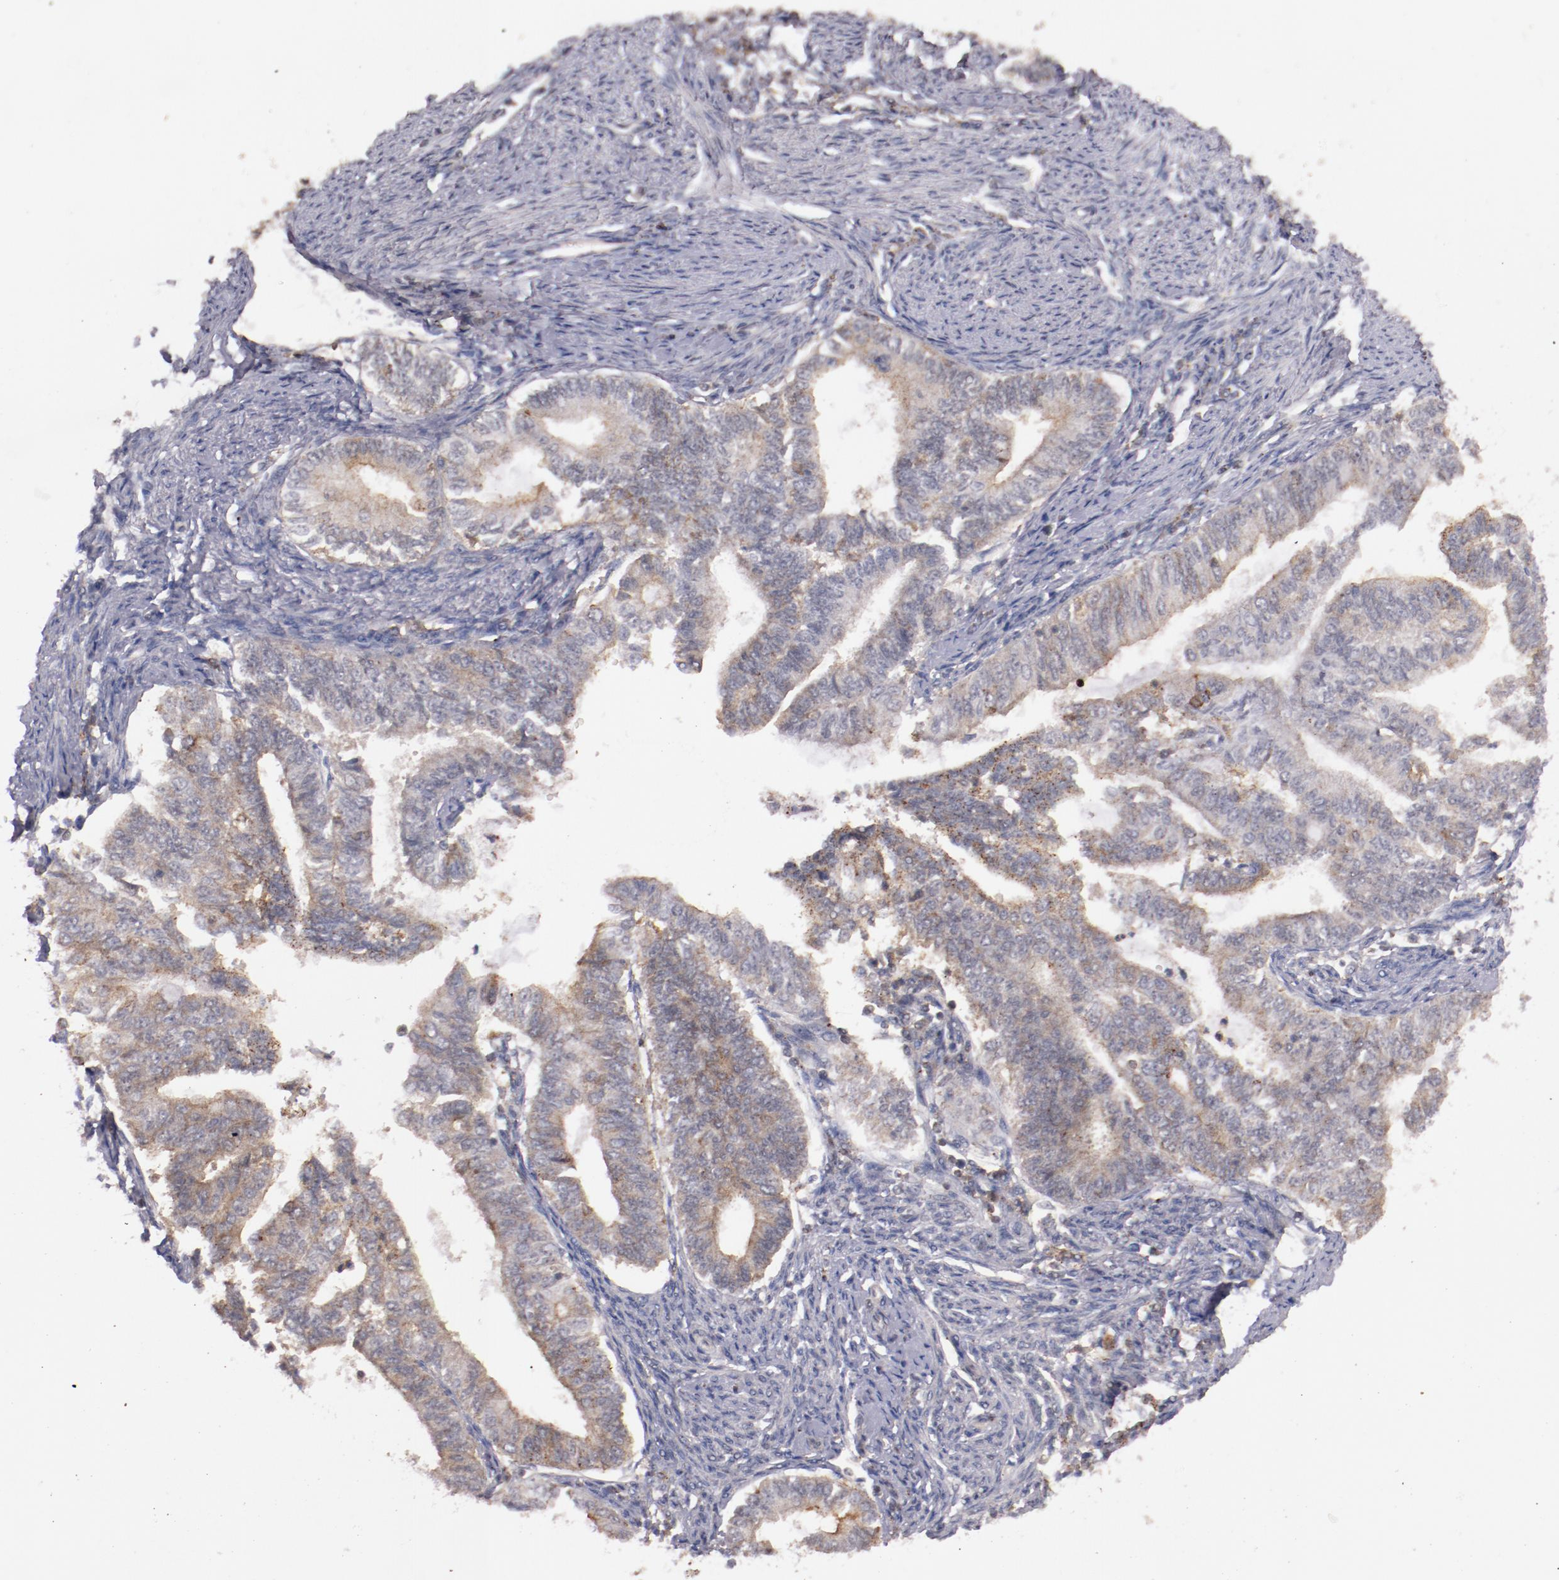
{"staining": {"intensity": "weak", "quantity": ">75%", "location": "cytoplasmic/membranous"}, "tissue": "endometrial cancer", "cell_type": "Tumor cells", "image_type": "cancer", "snomed": [{"axis": "morphology", "description": "Adenocarcinoma, NOS"}, {"axis": "topography", "description": "Endometrium"}], "caption": "Adenocarcinoma (endometrial) stained with a protein marker displays weak staining in tumor cells.", "gene": "SYP", "patient": {"sex": "female", "age": 66}}